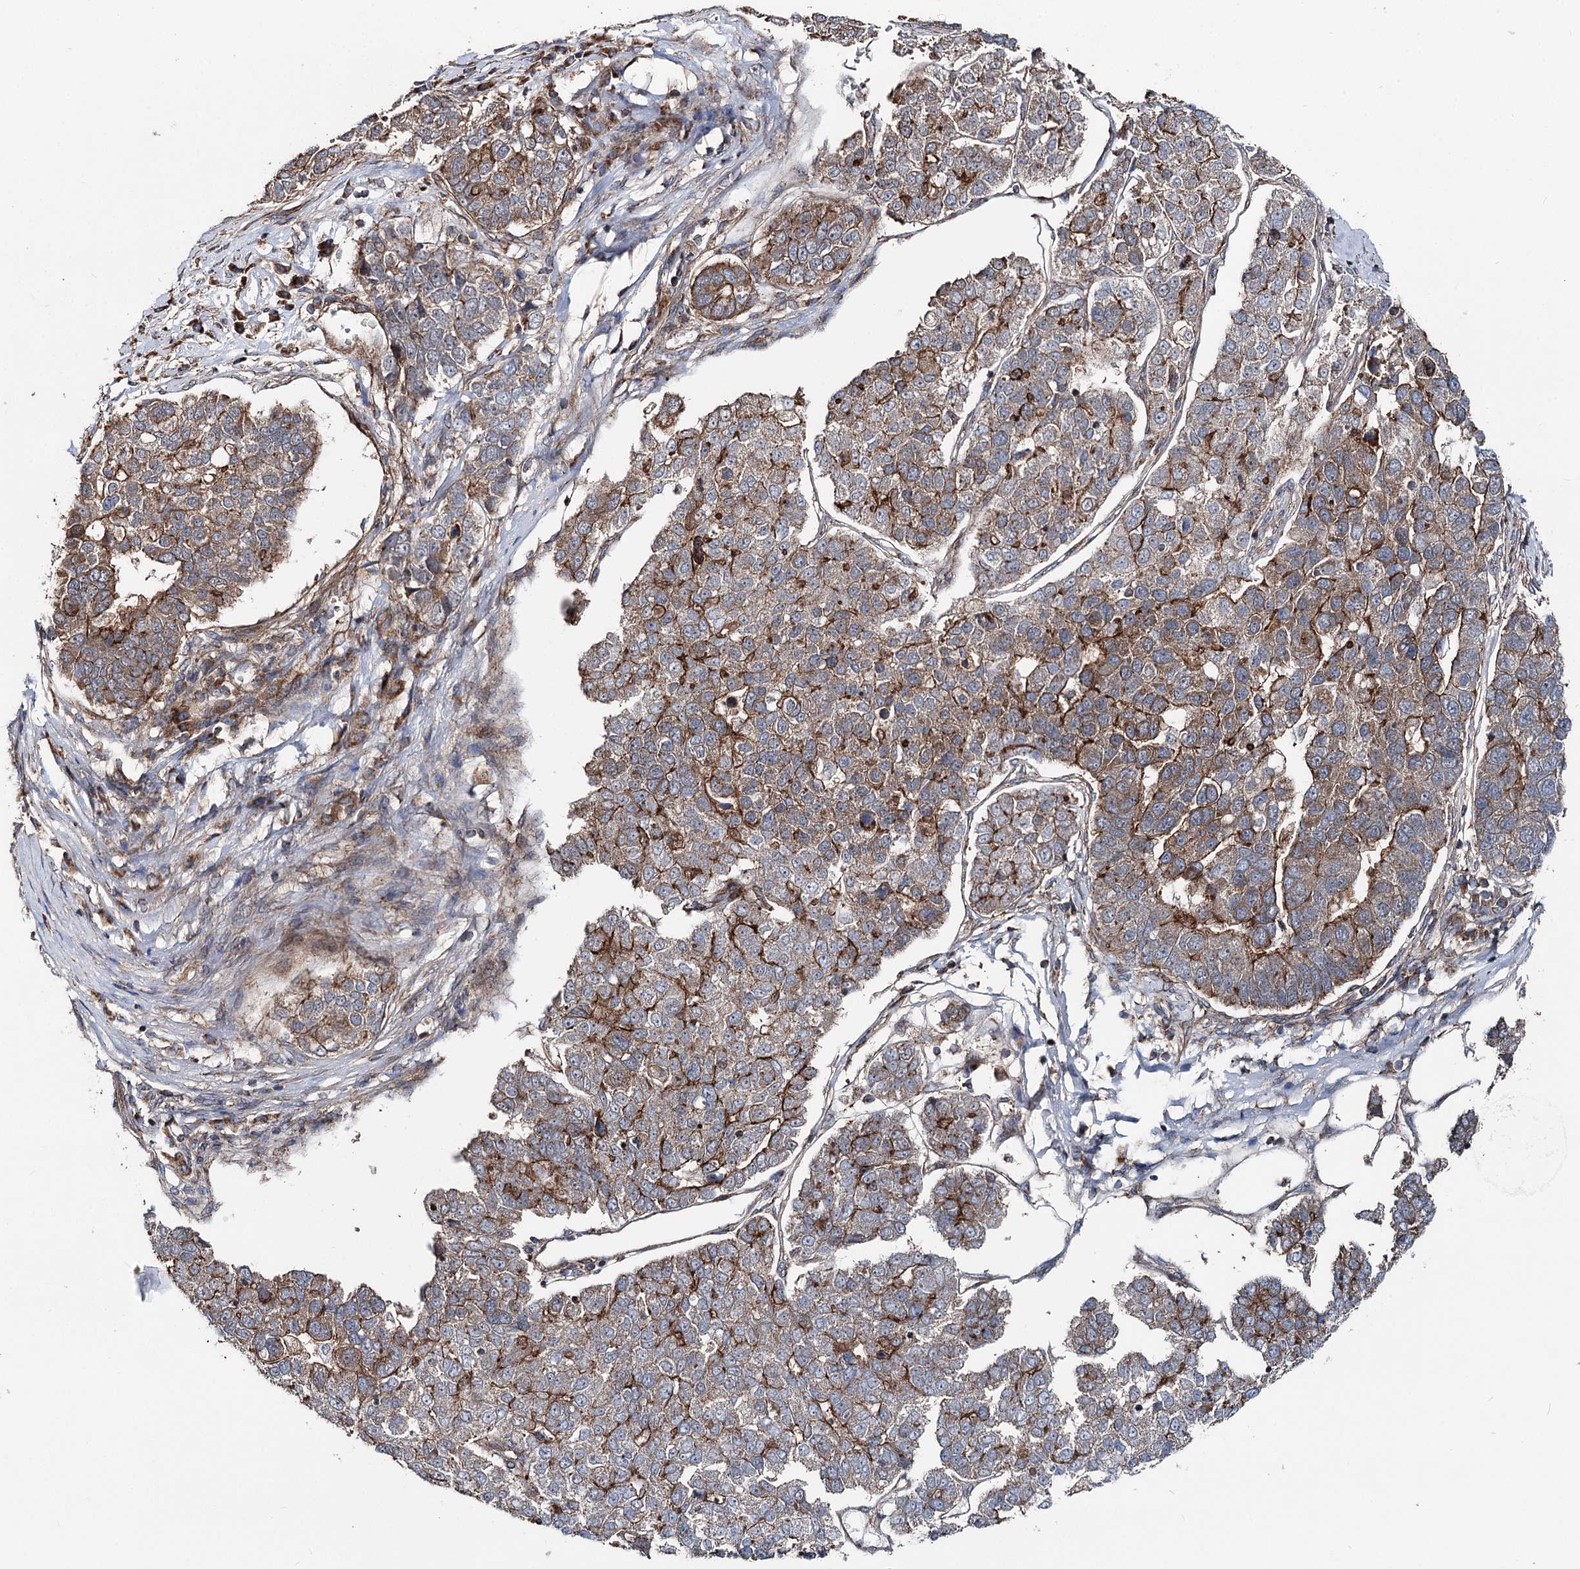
{"staining": {"intensity": "moderate", "quantity": ">75%", "location": "cytoplasmic/membranous"}, "tissue": "pancreatic cancer", "cell_type": "Tumor cells", "image_type": "cancer", "snomed": [{"axis": "morphology", "description": "Adenocarcinoma, NOS"}, {"axis": "topography", "description": "Pancreas"}], "caption": "A brown stain labels moderate cytoplasmic/membranous staining of a protein in pancreatic cancer (adenocarcinoma) tumor cells.", "gene": "ITFG2", "patient": {"sex": "female", "age": 61}}